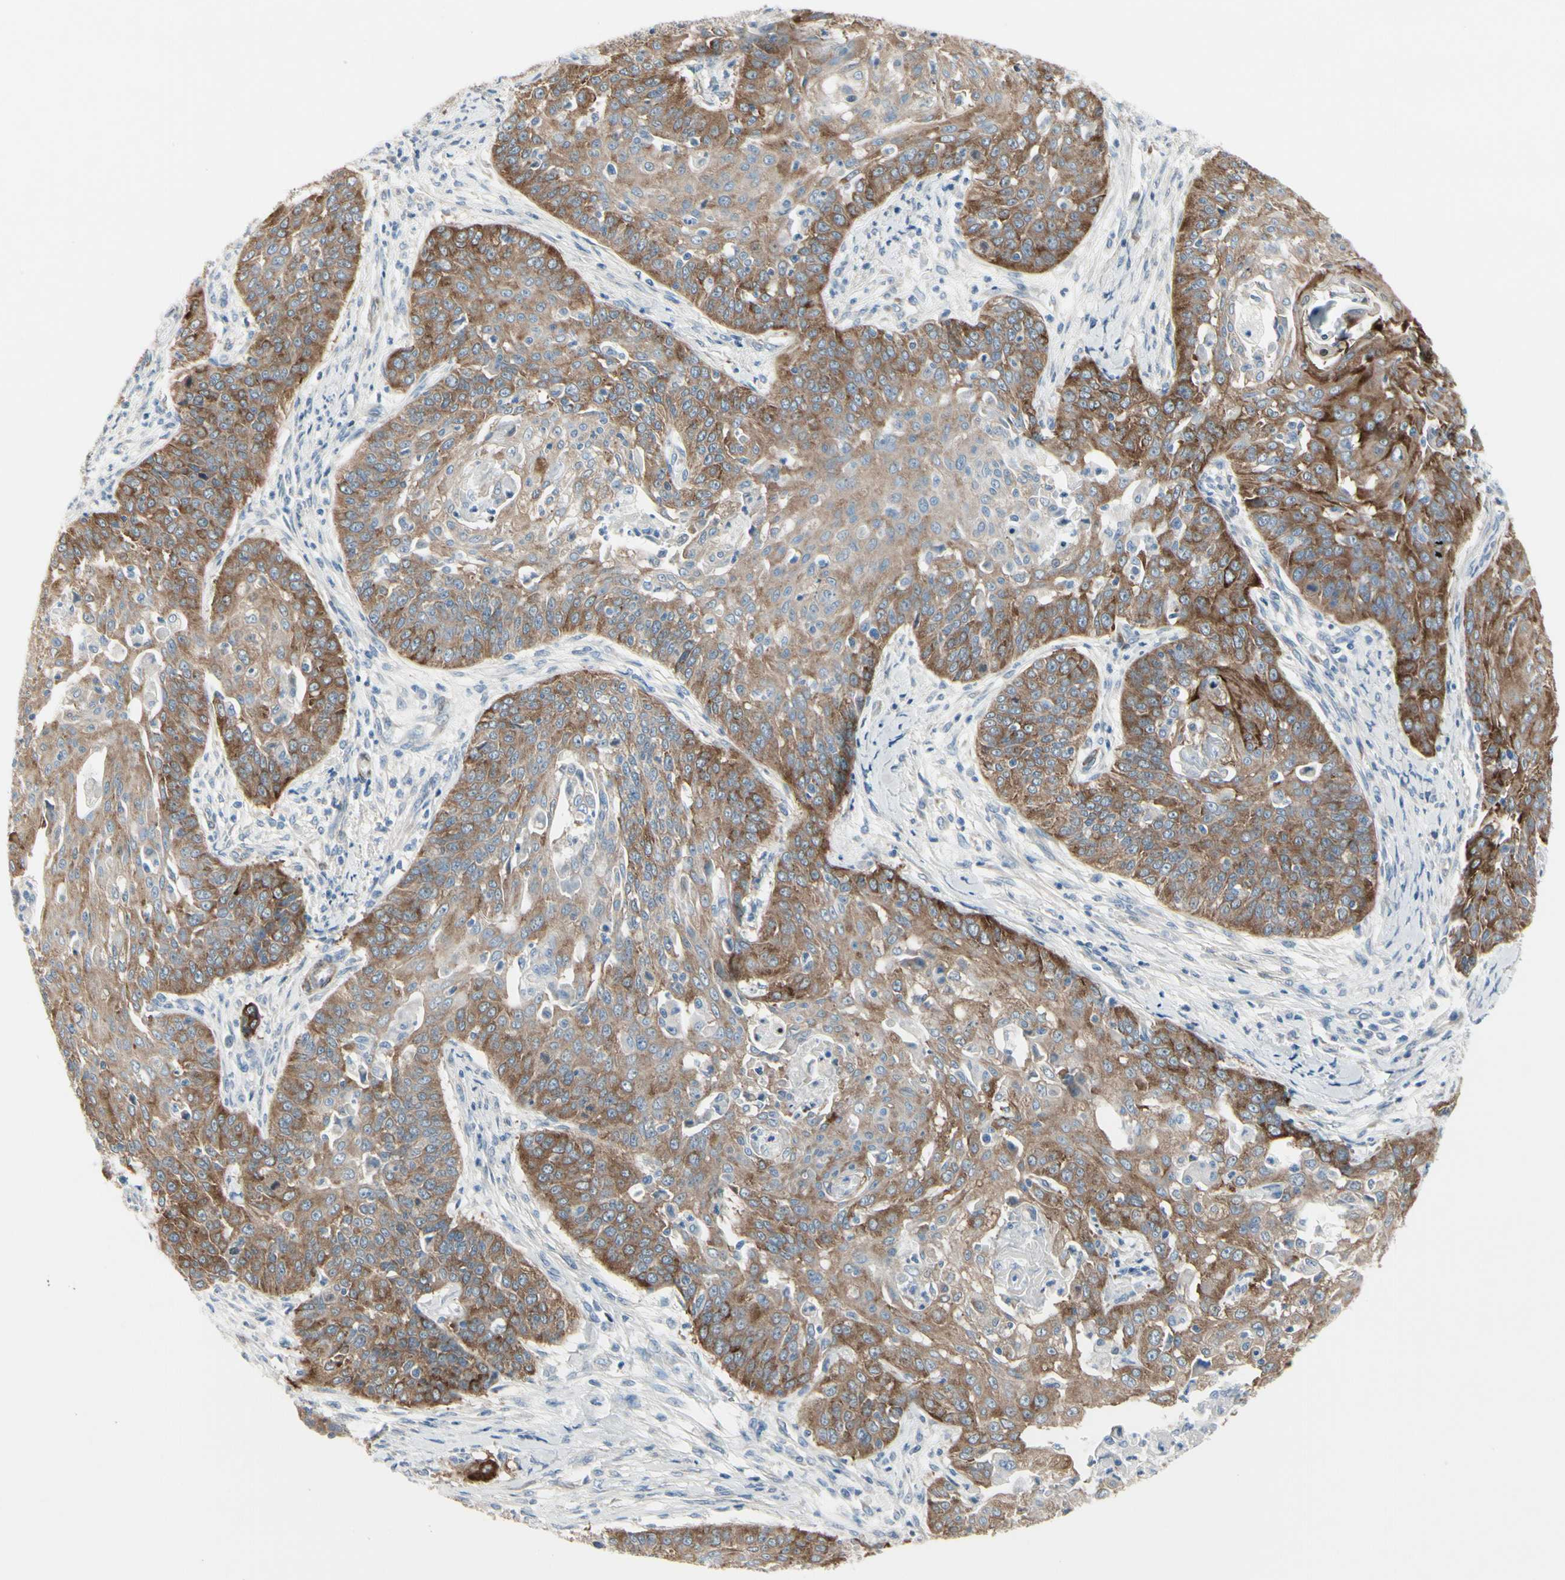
{"staining": {"intensity": "moderate", "quantity": ">75%", "location": "cytoplasmic/membranous"}, "tissue": "cervical cancer", "cell_type": "Tumor cells", "image_type": "cancer", "snomed": [{"axis": "morphology", "description": "Squamous cell carcinoma, NOS"}, {"axis": "topography", "description": "Cervix"}], "caption": "Squamous cell carcinoma (cervical) was stained to show a protein in brown. There is medium levels of moderate cytoplasmic/membranous staining in about >75% of tumor cells.", "gene": "MAP2", "patient": {"sex": "female", "age": 64}}